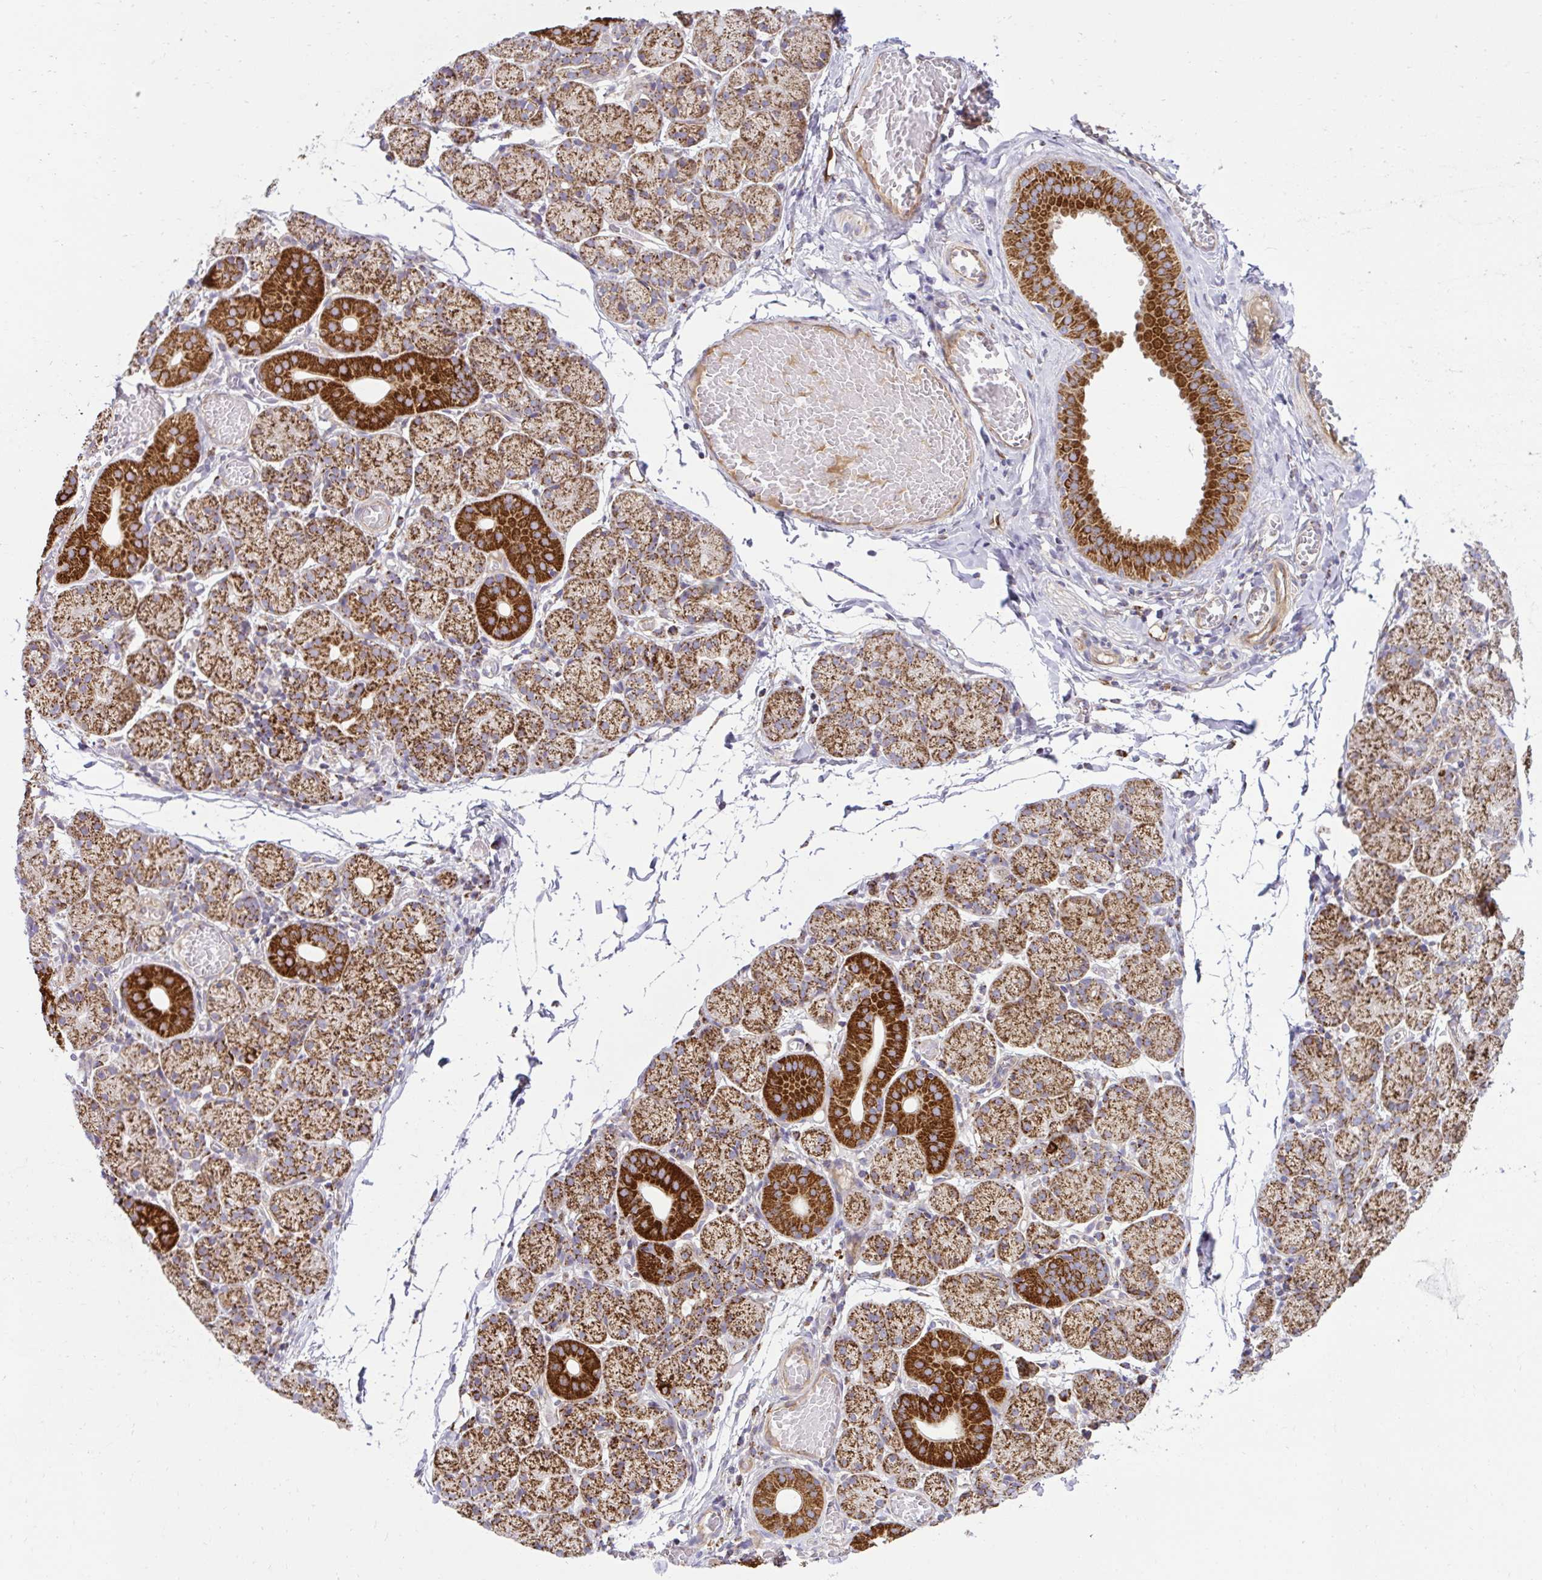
{"staining": {"intensity": "strong", "quantity": ">75%", "location": "cytoplasmic/membranous"}, "tissue": "salivary gland", "cell_type": "Glandular cells", "image_type": "normal", "snomed": [{"axis": "morphology", "description": "Normal tissue, NOS"}, {"axis": "topography", "description": "Salivary gland"}], "caption": "IHC micrograph of normal salivary gland stained for a protein (brown), which displays high levels of strong cytoplasmic/membranous staining in approximately >75% of glandular cells.", "gene": "LIMS1", "patient": {"sex": "female", "age": 24}}